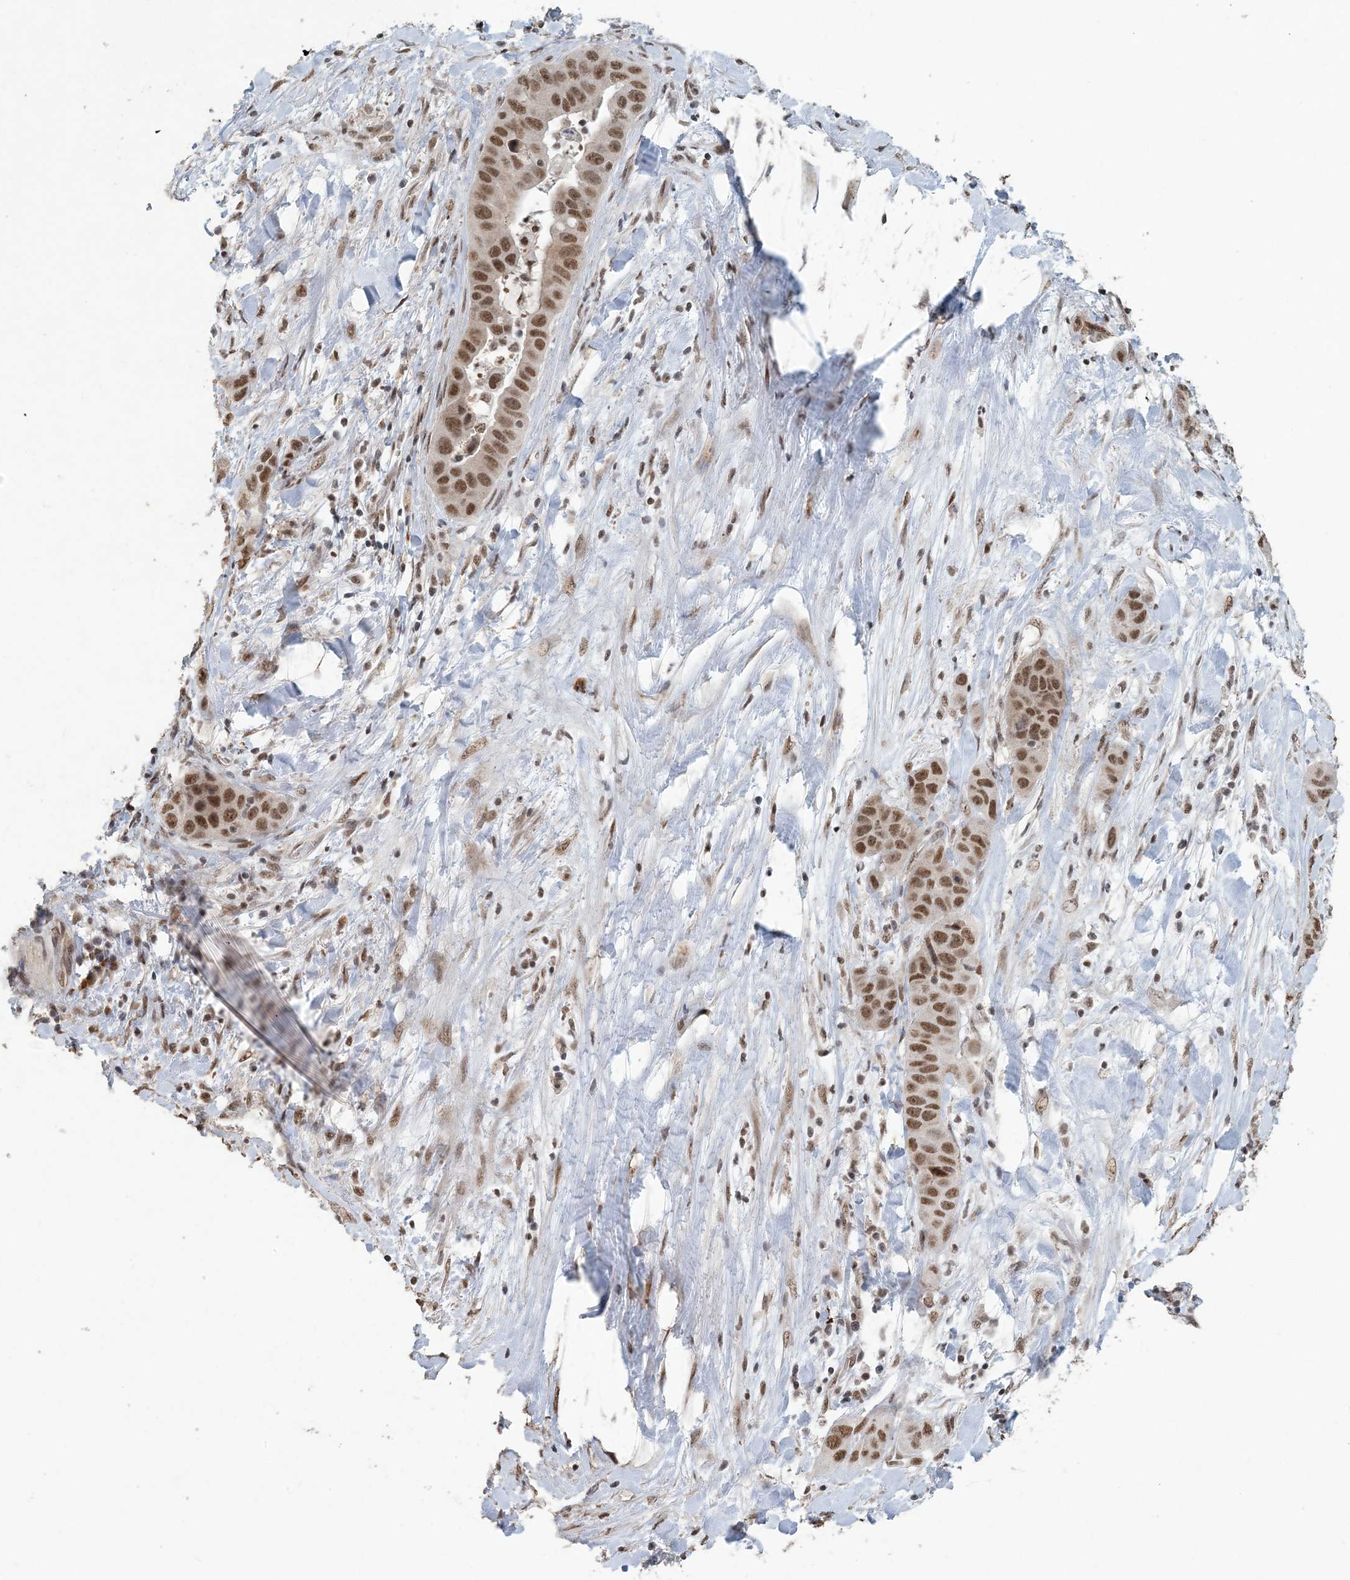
{"staining": {"intensity": "moderate", "quantity": ">75%", "location": "nuclear"}, "tissue": "liver cancer", "cell_type": "Tumor cells", "image_type": "cancer", "snomed": [{"axis": "morphology", "description": "Cholangiocarcinoma"}, {"axis": "topography", "description": "Liver"}], "caption": "This is an image of IHC staining of cholangiocarcinoma (liver), which shows moderate staining in the nuclear of tumor cells.", "gene": "MBD2", "patient": {"sex": "female", "age": 52}}